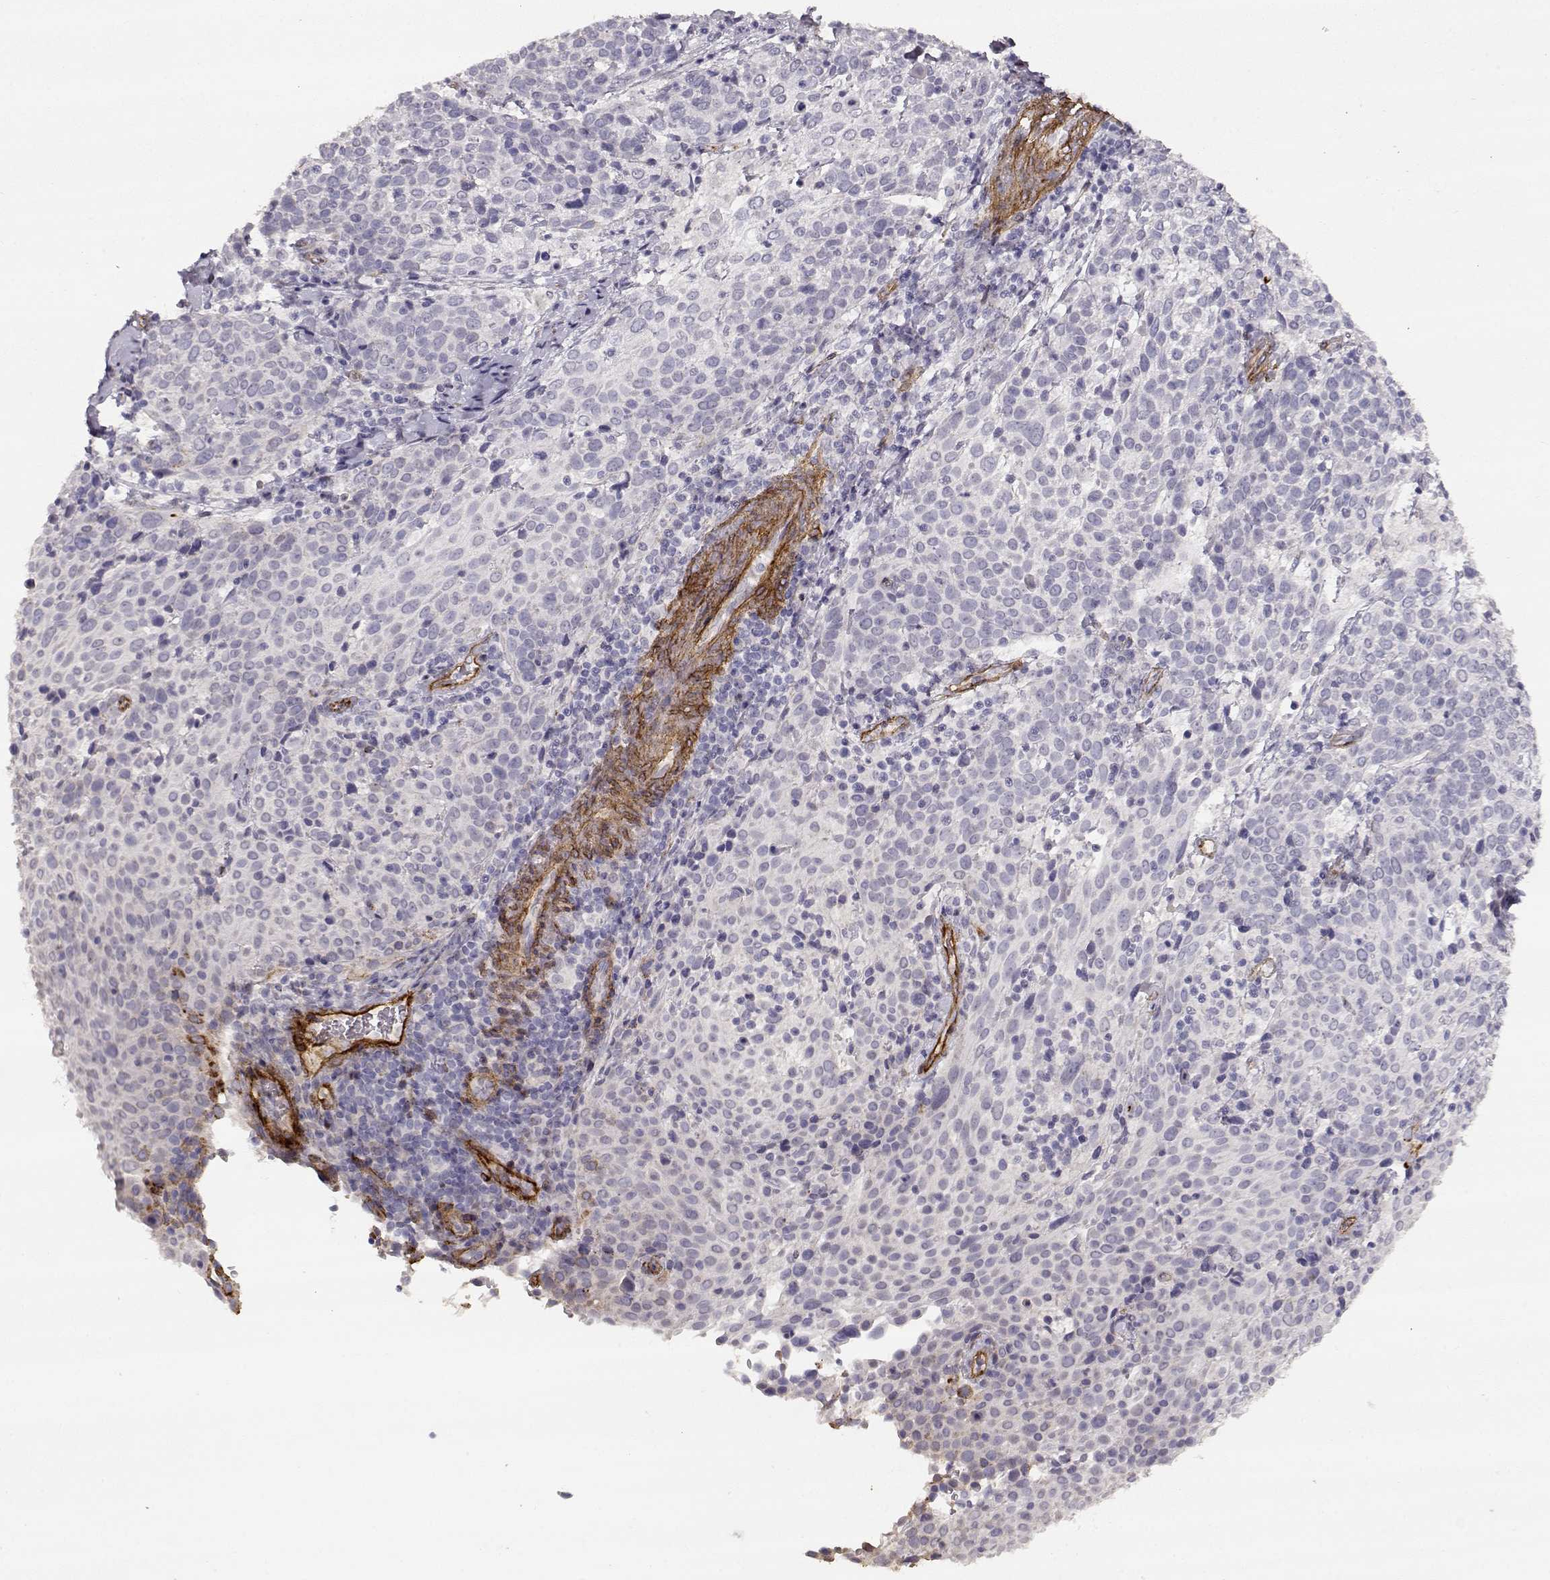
{"staining": {"intensity": "negative", "quantity": "none", "location": "none"}, "tissue": "cervical cancer", "cell_type": "Tumor cells", "image_type": "cancer", "snomed": [{"axis": "morphology", "description": "Squamous cell carcinoma, NOS"}, {"axis": "topography", "description": "Cervix"}], "caption": "Immunohistochemistry (IHC) of human squamous cell carcinoma (cervical) shows no expression in tumor cells.", "gene": "LAMC1", "patient": {"sex": "female", "age": 61}}